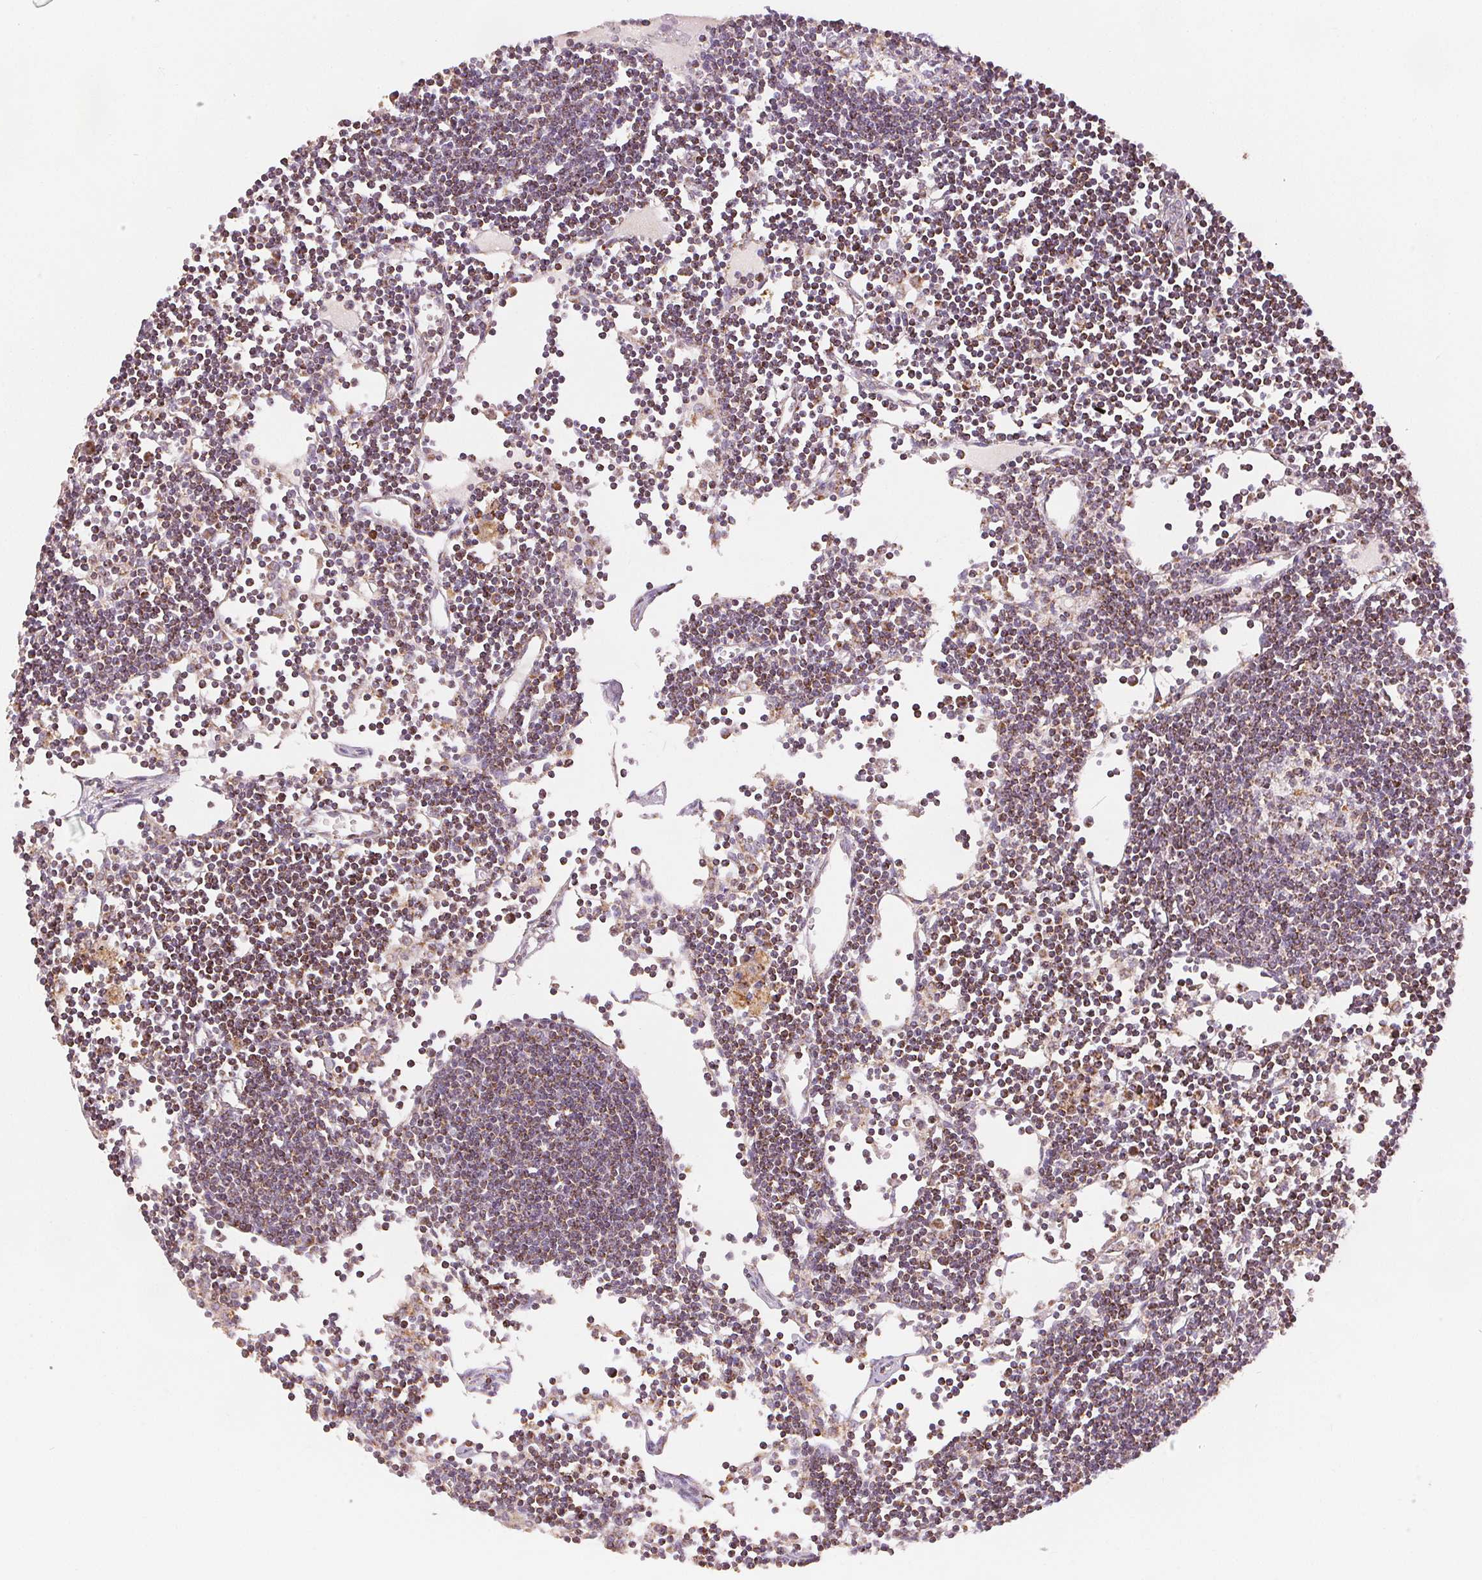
{"staining": {"intensity": "strong", "quantity": "<25%", "location": "cytoplasmic/membranous"}, "tissue": "lymph node", "cell_type": "Germinal center cells", "image_type": "normal", "snomed": [{"axis": "morphology", "description": "Normal tissue, NOS"}, {"axis": "topography", "description": "Lymph node"}], "caption": "There is medium levels of strong cytoplasmic/membranous positivity in germinal center cells of benign lymph node, as demonstrated by immunohistochemical staining (brown color).", "gene": "SDHB", "patient": {"sex": "female", "age": 65}}